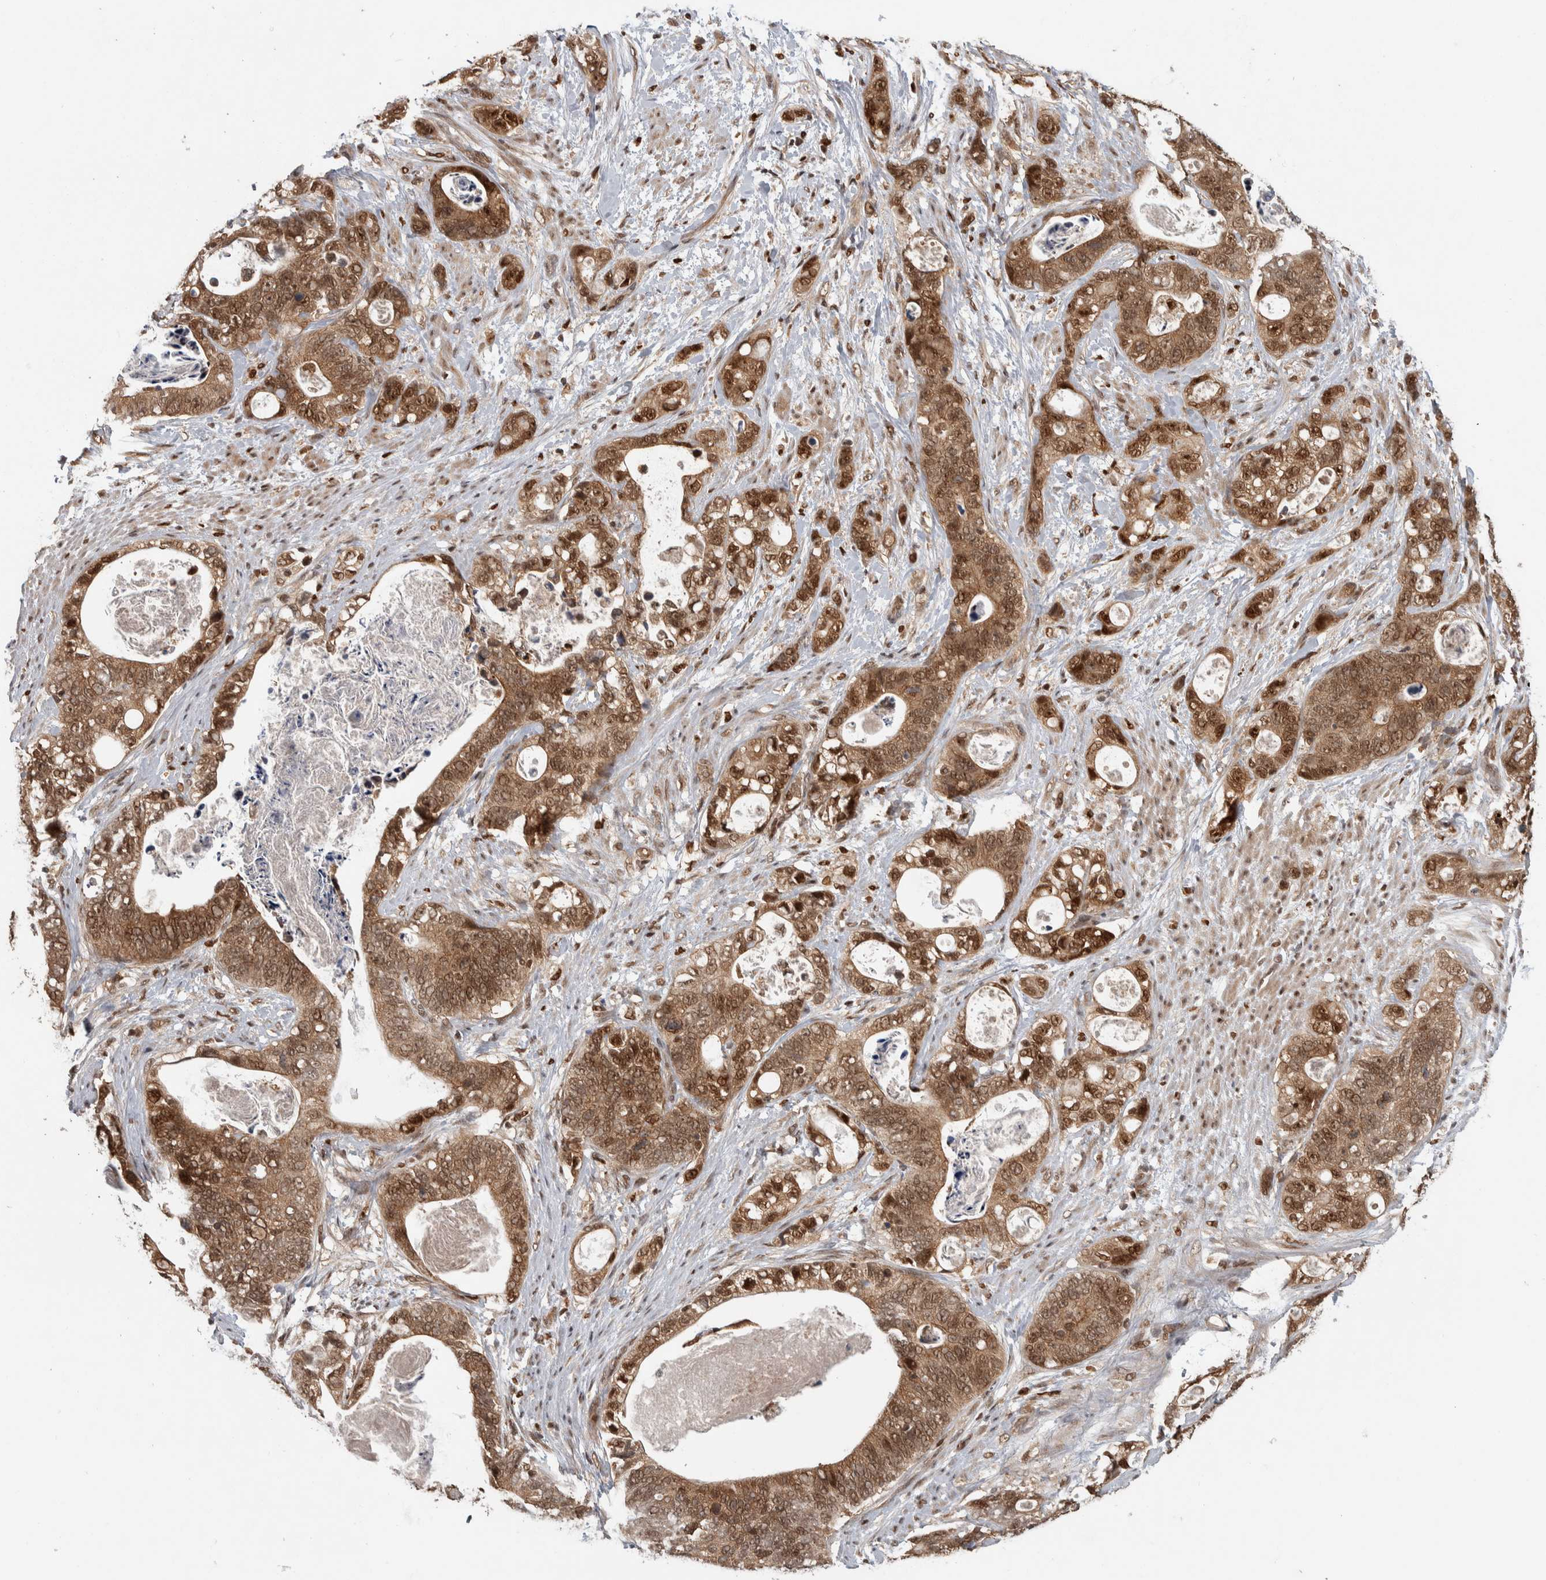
{"staining": {"intensity": "moderate", "quantity": ">75%", "location": "cytoplasmic/membranous,nuclear"}, "tissue": "stomach cancer", "cell_type": "Tumor cells", "image_type": "cancer", "snomed": [{"axis": "morphology", "description": "Normal tissue, NOS"}, {"axis": "morphology", "description": "Adenocarcinoma, NOS"}, {"axis": "topography", "description": "Stomach"}], "caption": "Immunohistochemistry (DAB (3,3'-diaminobenzidine)) staining of human adenocarcinoma (stomach) reveals moderate cytoplasmic/membranous and nuclear protein staining in about >75% of tumor cells.", "gene": "RPS6KA4", "patient": {"sex": "female", "age": 89}}